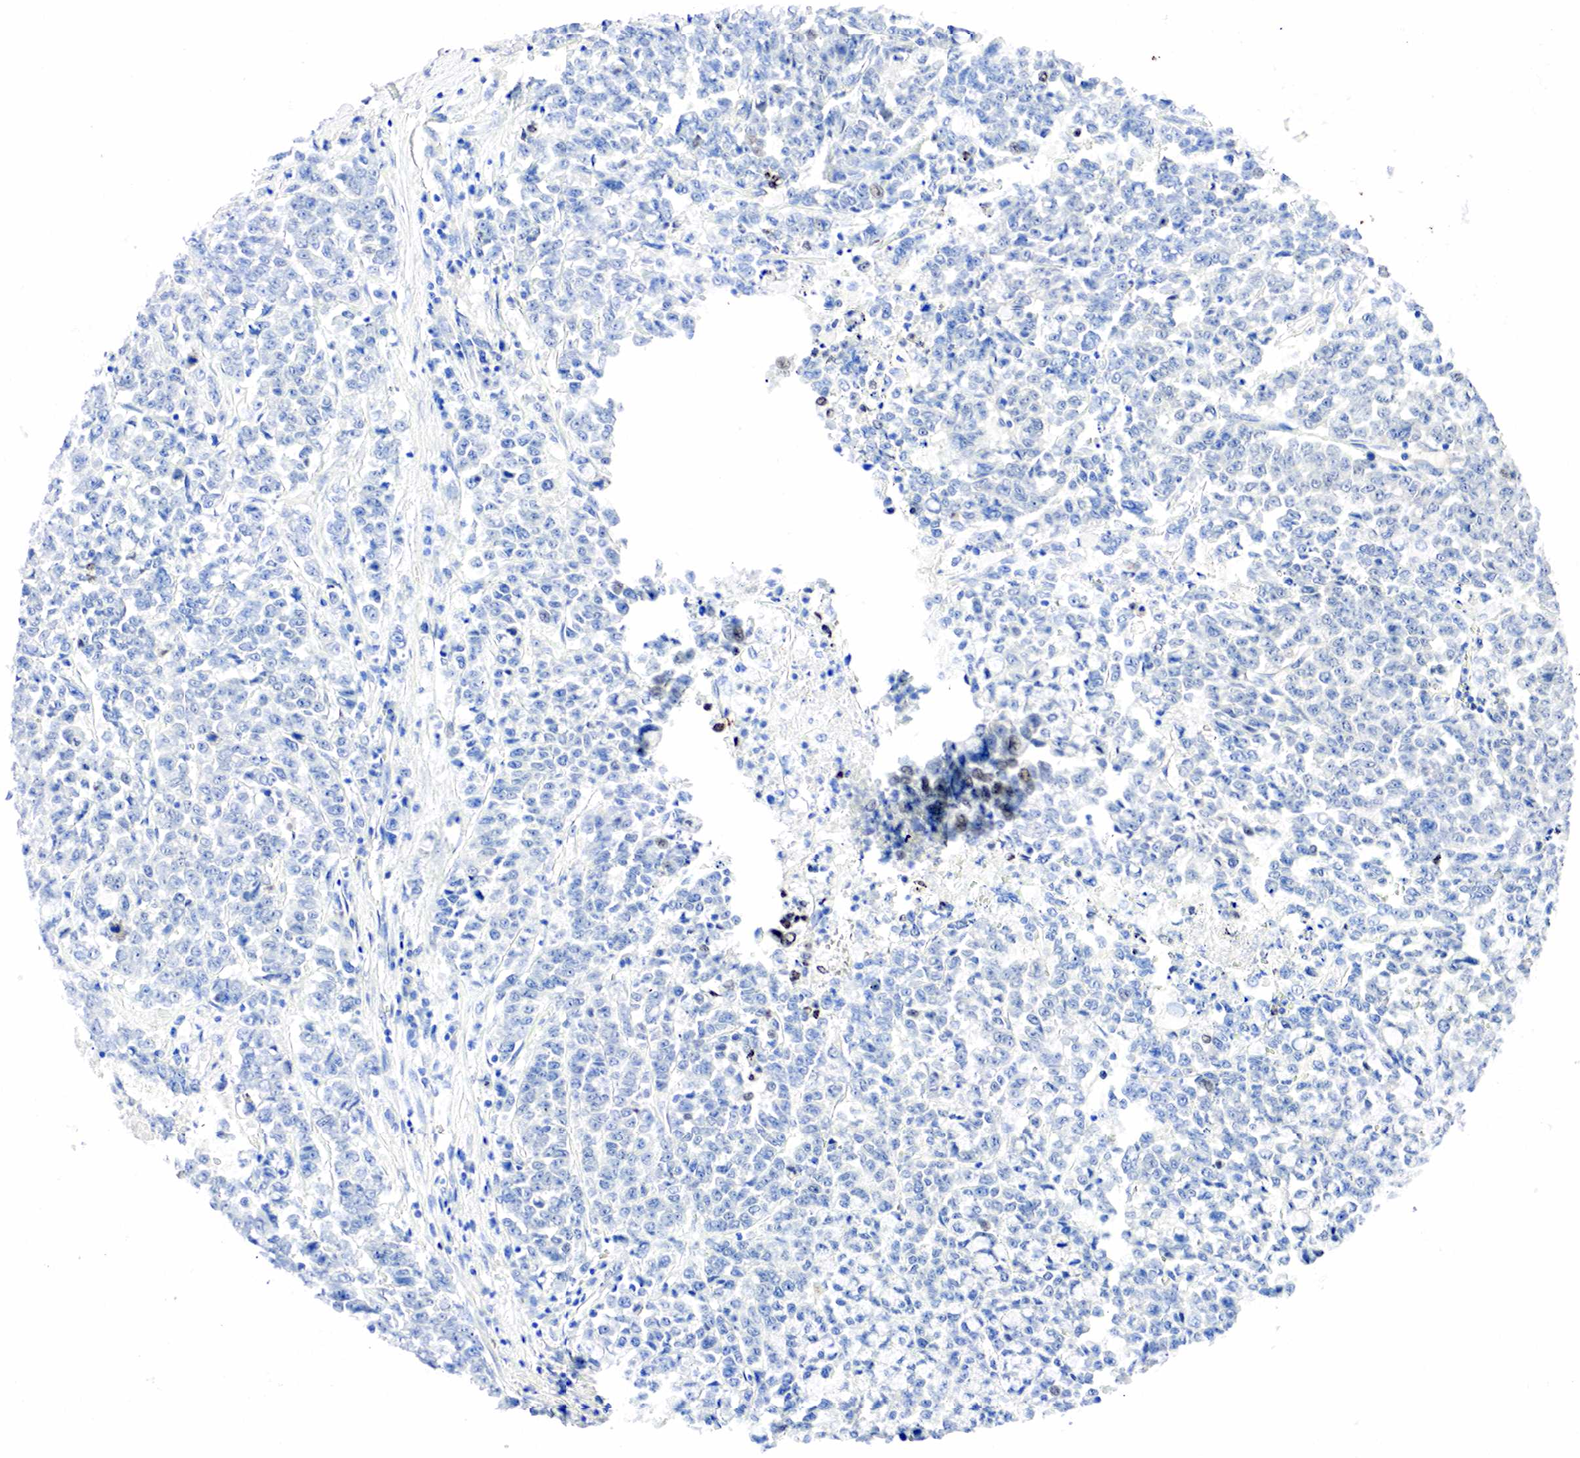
{"staining": {"intensity": "negative", "quantity": "none", "location": "none"}, "tissue": "liver cancer", "cell_type": "Tumor cells", "image_type": "cancer", "snomed": [{"axis": "morphology", "description": "Carcinoma, metastatic, NOS"}, {"axis": "topography", "description": "Liver"}], "caption": "Image shows no significant protein staining in tumor cells of liver cancer (metastatic carcinoma).", "gene": "PGR", "patient": {"sex": "female", "age": 58}}